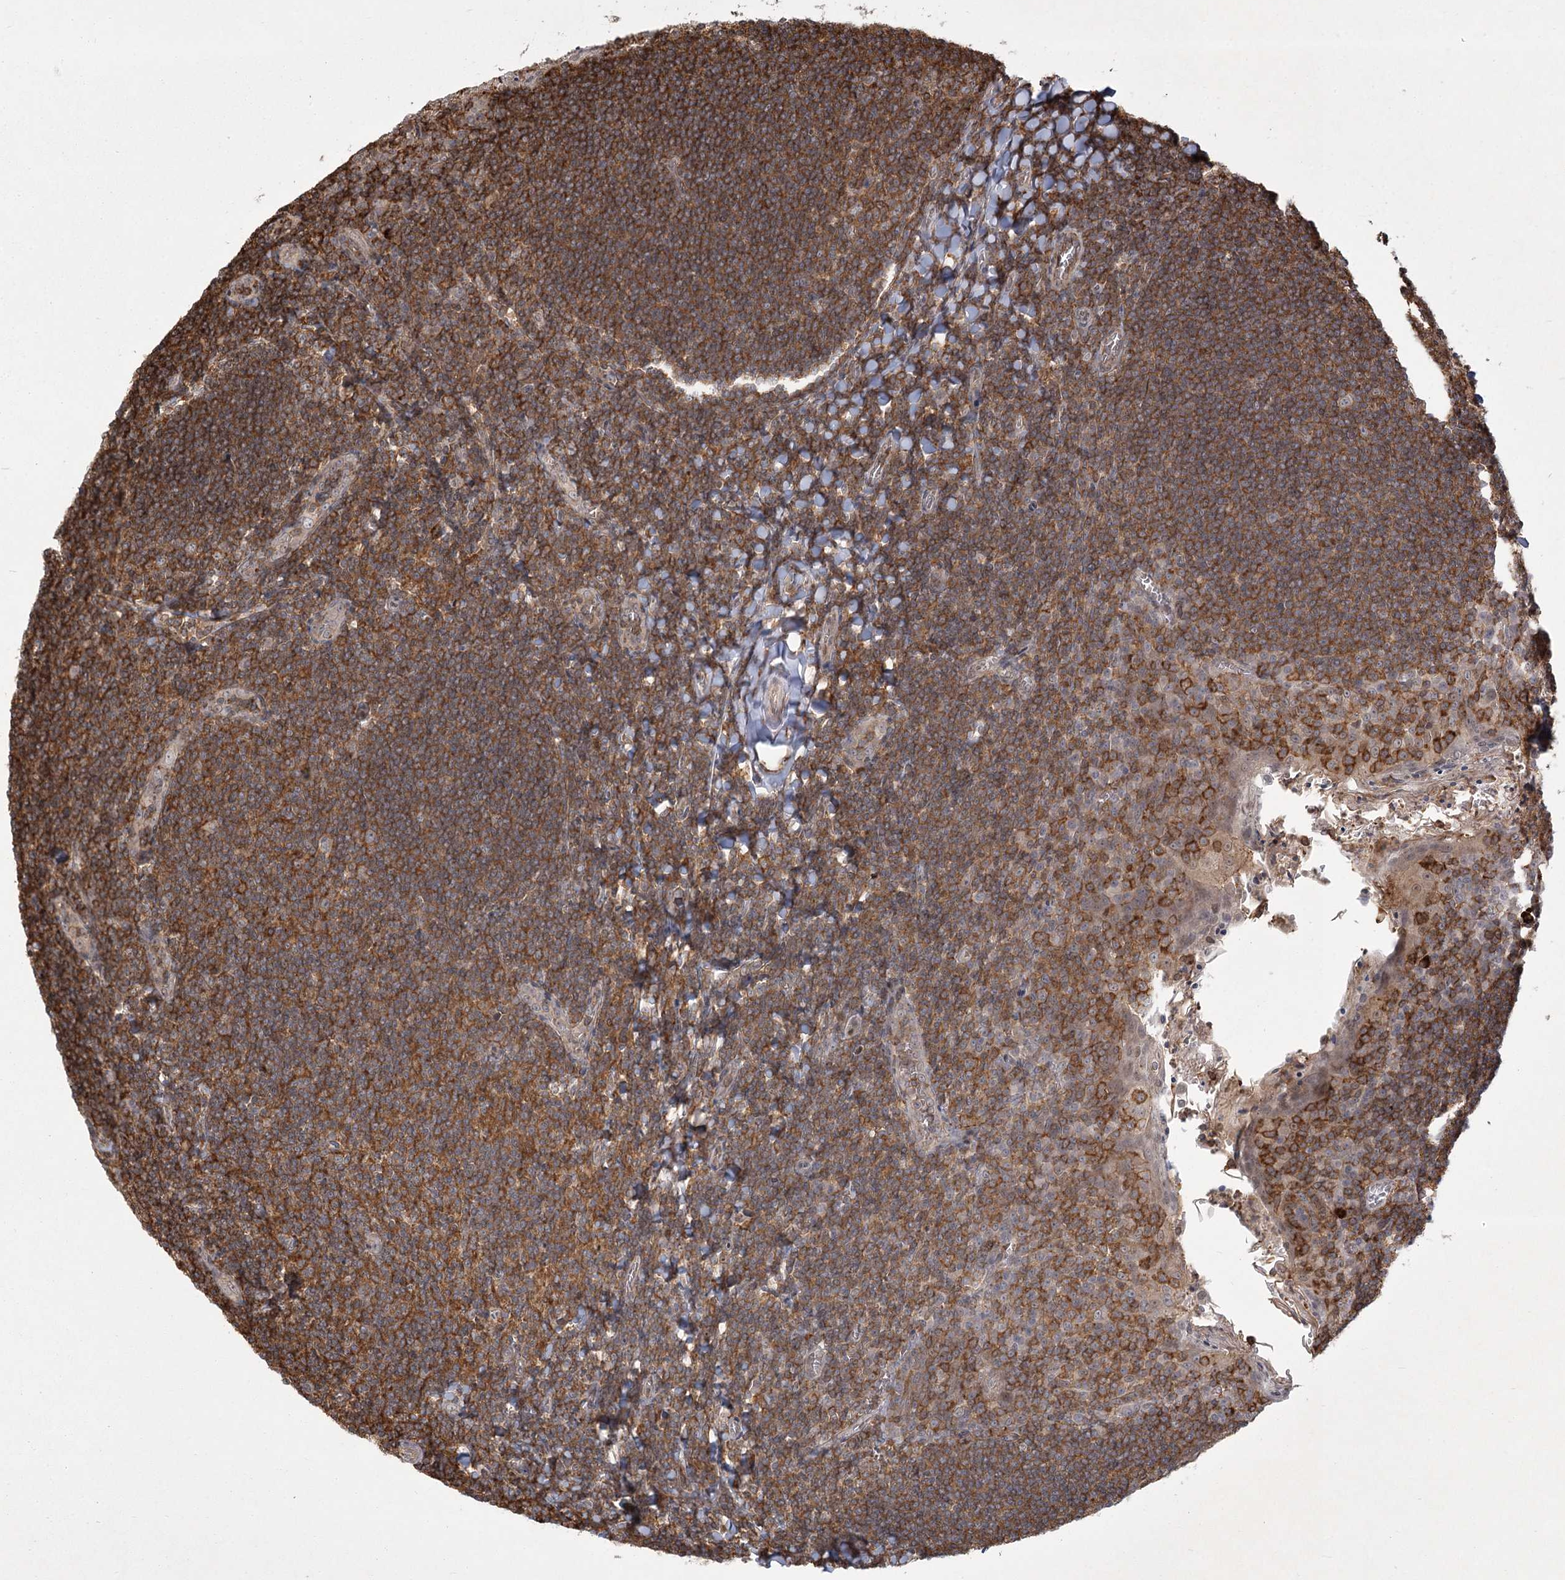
{"staining": {"intensity": "strong", "quantity": ">75%", "location": "cytoplasmic/membranous"}, "tissue": "tonsil", "cell_type": "Germinal center cells", "image_type": "normal", "snomed": [{"axis": "morphology", "description": "Normal tissue, NOS"}, {"axis": "topography", "description": "Tonsil"}], "caption": "IHC histopathology image of unremarkable tonsil stained for a protein (brown), which shows high levels of strong cytoplasmic/membranous positivity in about >75% of germinal center cells.", "gene": "MEPE", "patient": {"sex": "male", "age": 27}}